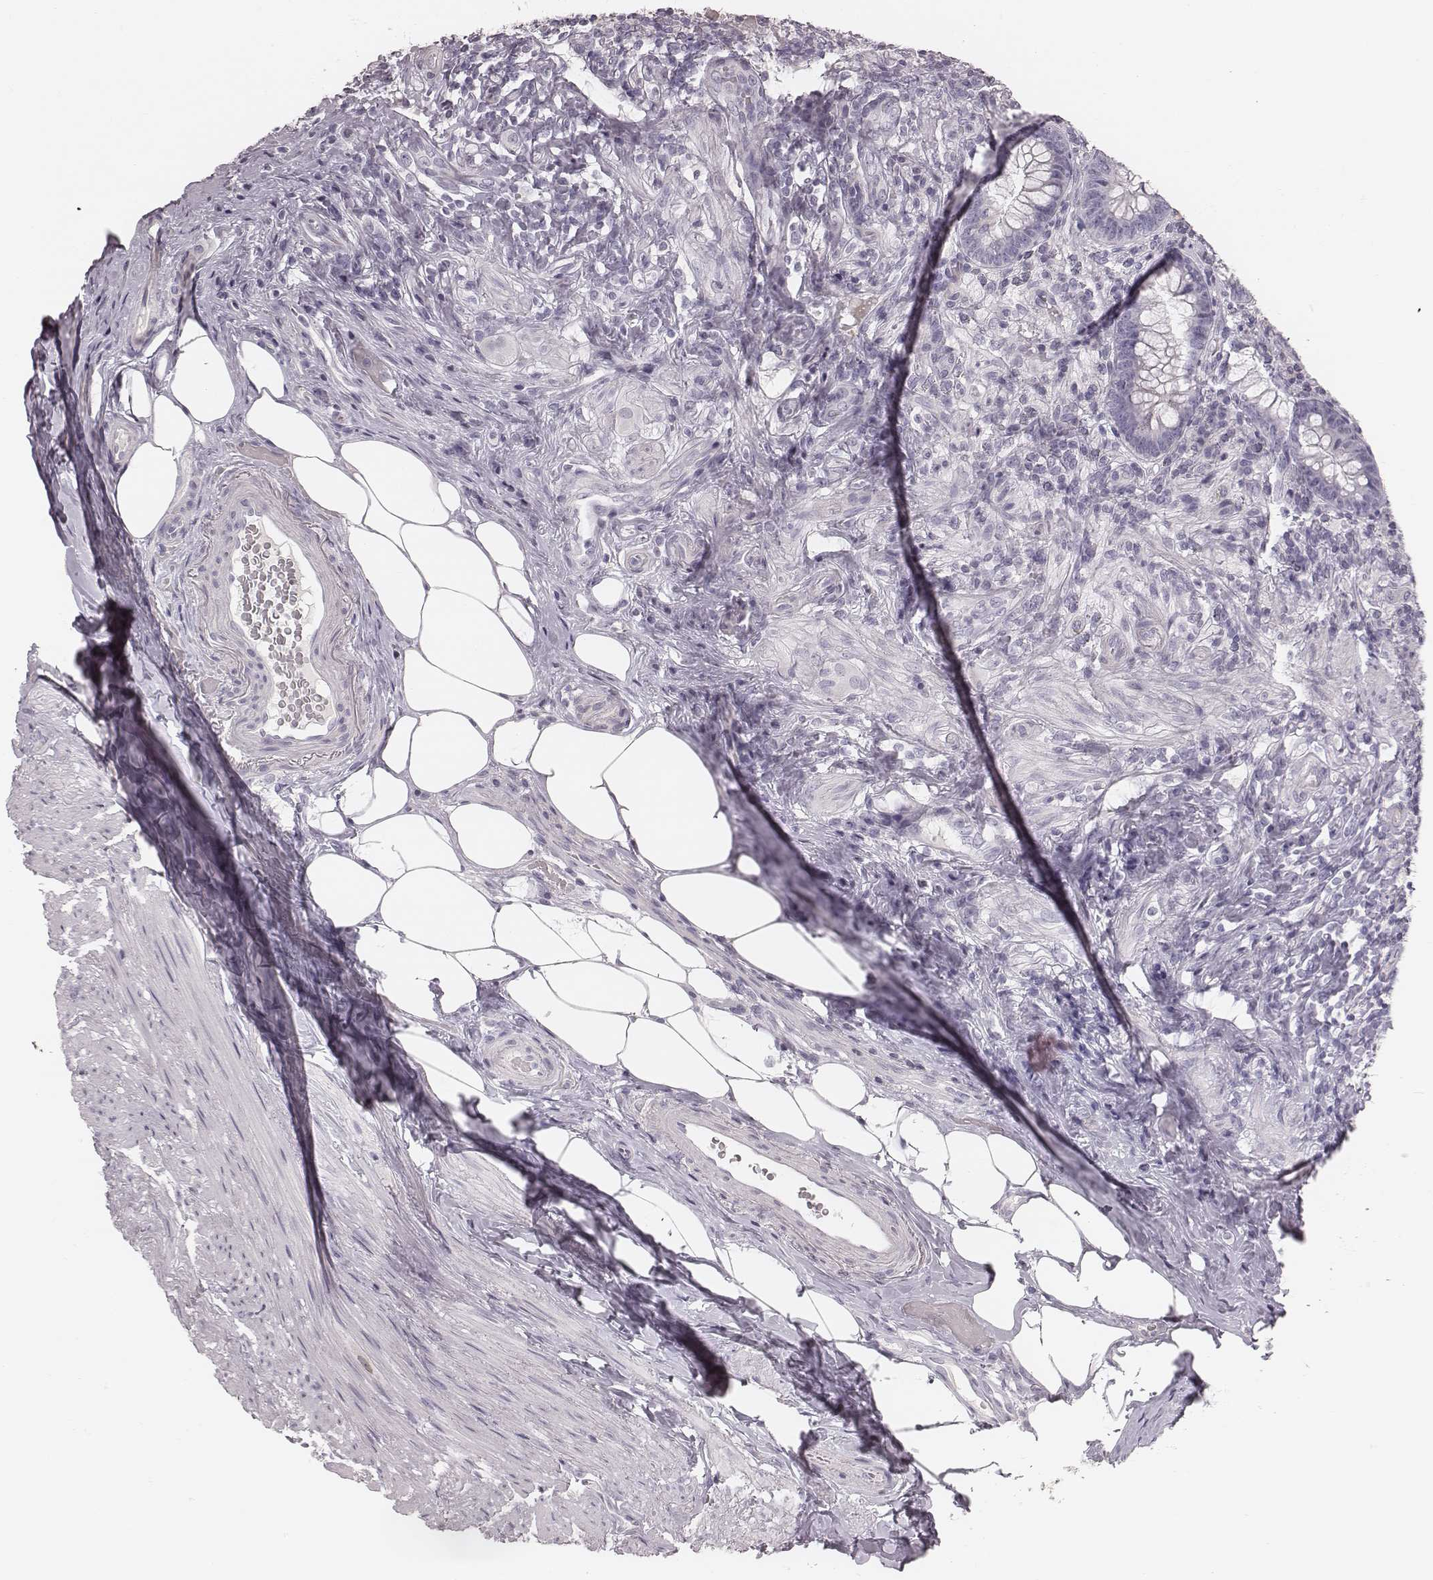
{"staining": {"intensity": "negative", "quantity": "none", "location": "none"}, "tissue": "appendix", "cell_type": "Glandular cells", "image_type": "normal", "snomed": [{"axis": "morphology", "description": "Normal tissue, NOS"}, {"axis": "topography", "description": "Appendix"}], "caption": "Appendix stained for a protein using IHC reveals no staining glandular cells.", "gene": "S100Z", "patient": {"sex": "male", "age": 47}}